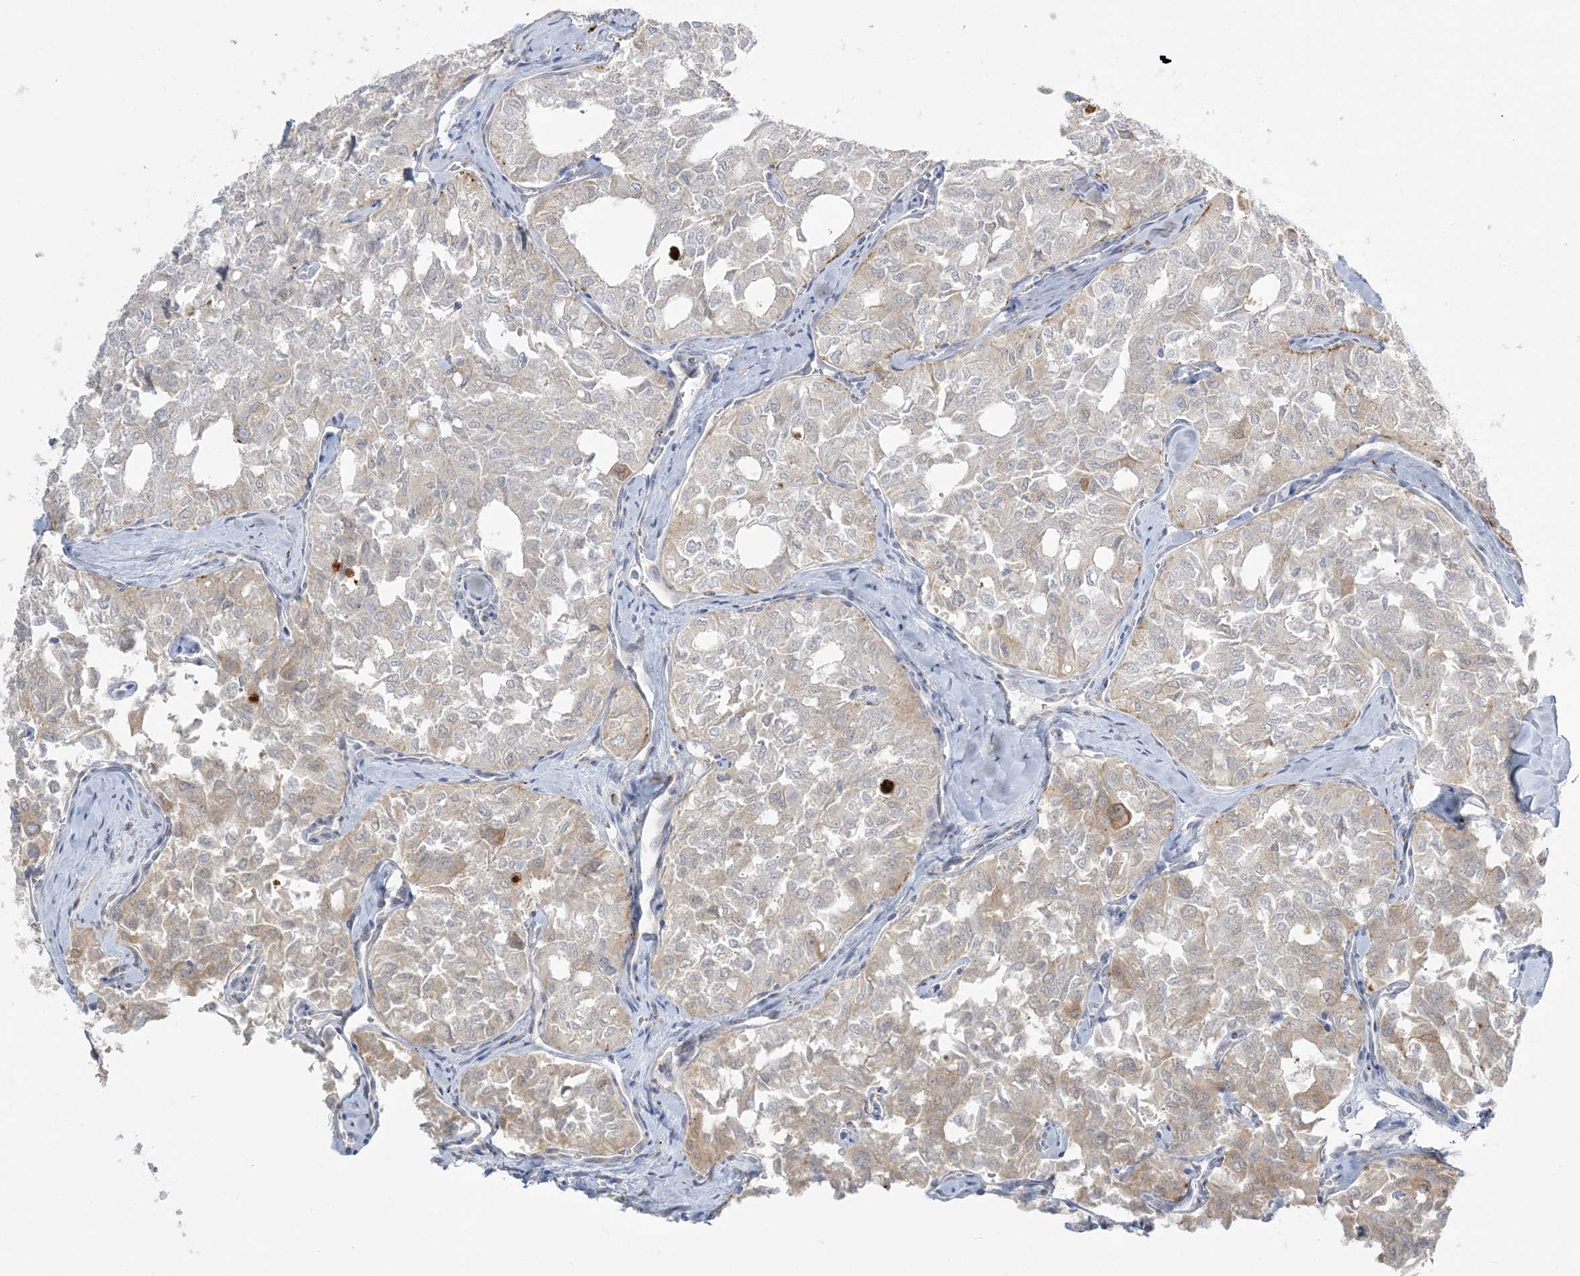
{"staining": {"intensity": "negative", "quantity": "none", "location": "none"}, "tissue": "thyroid cancer", "cell_type": "Tumor cells", "image_type": "cancer", "snomed": [{"axis": "morphology", "description": "Follicular adenoma carcinoma, NOS"}, {"axis": "topography", "description": "Thyroid gland"}], "caption": "Immunohistochemistry (IHC) of human thyroid cancer (follicular adenoma carcinoma) exhibits no positivity in tumor cells. (Brightfield microscopy of DAB (3,3'-diaminobenzidine) IHC at high magnification).", "gene": "ZC3H6", "patient": {"sex": "male", "age": 75}}